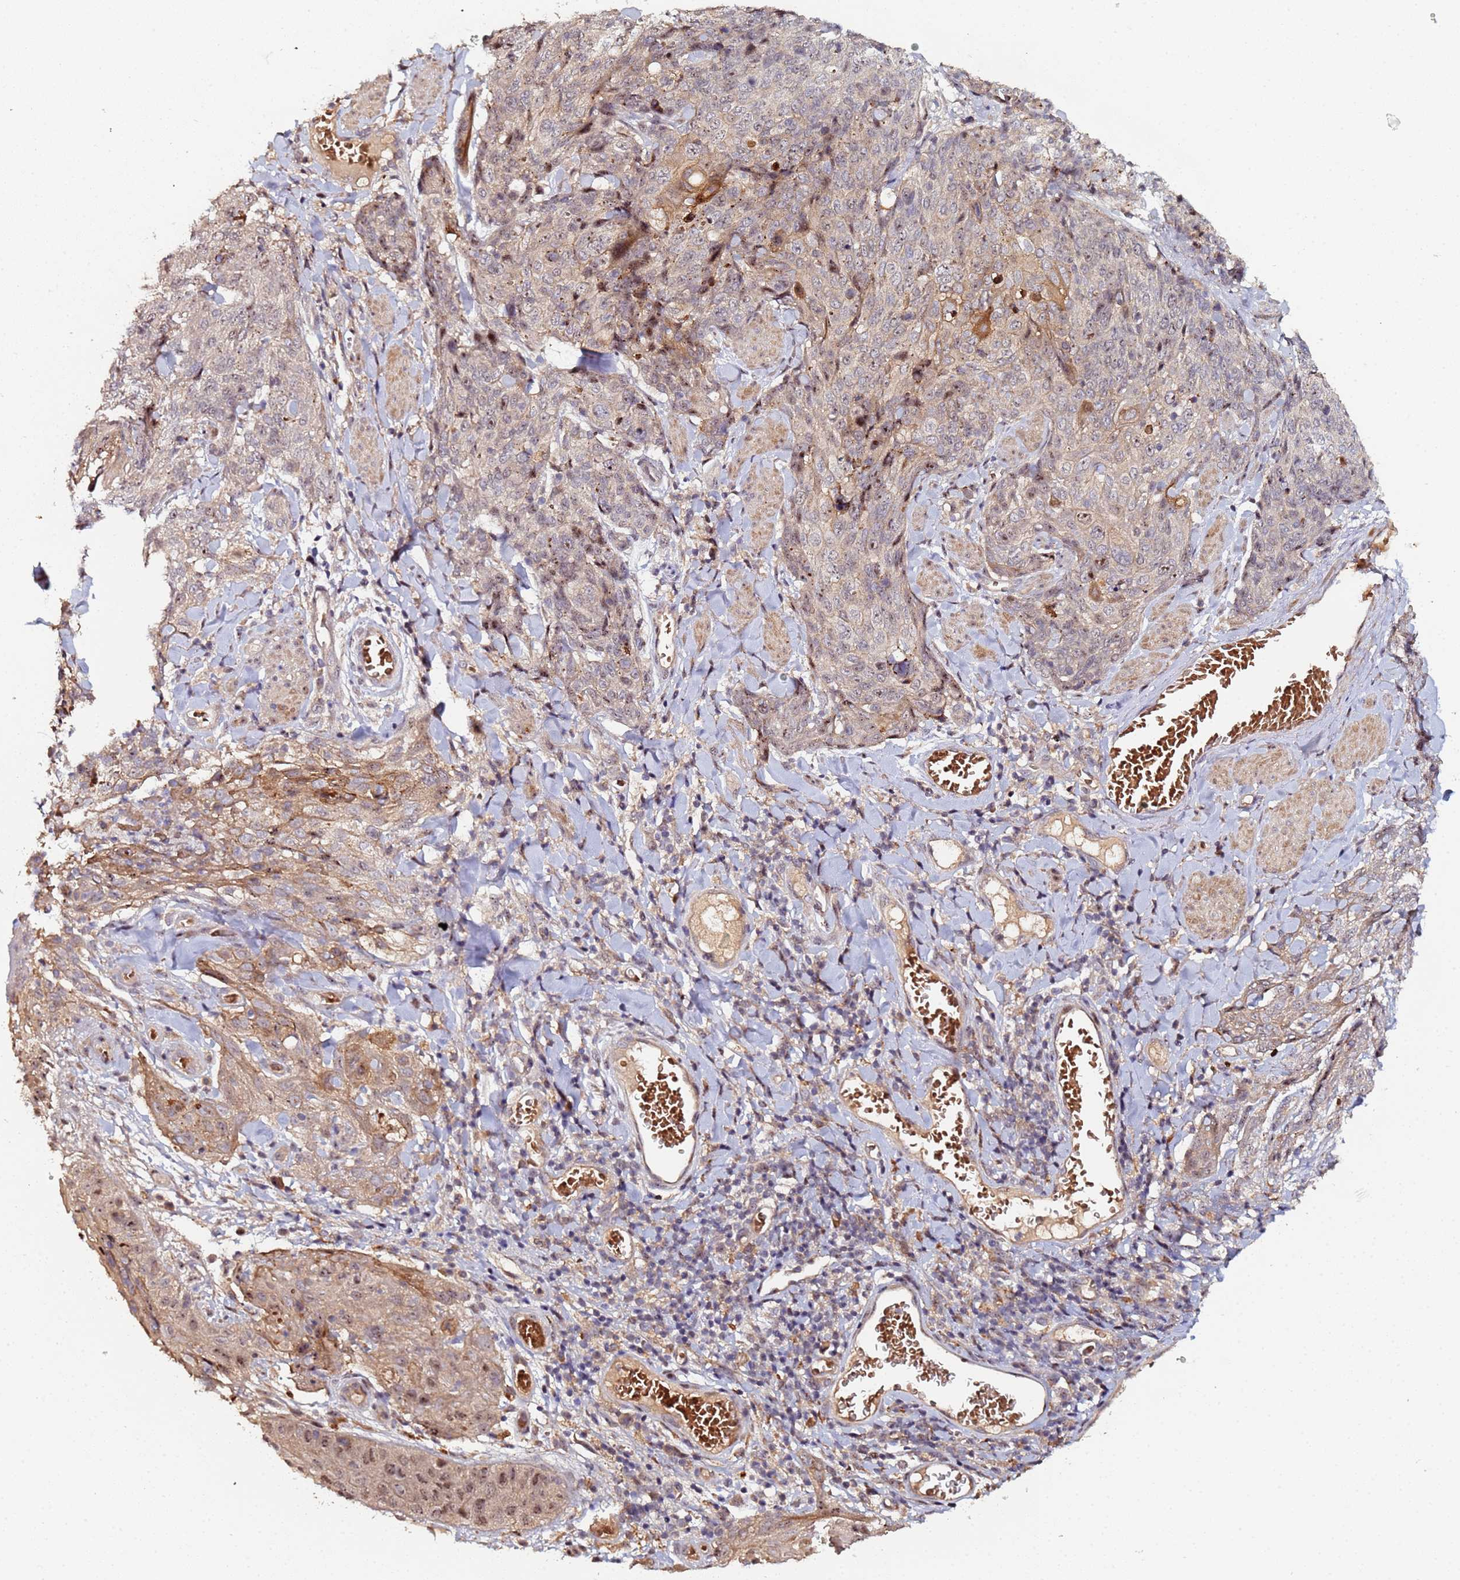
{"staining": {"intensity": "moderate", "quantity": "<25%", "location": "cytoplasmic/membranous,nuclear"}, "tissue": "skin cancer", "cell_type": "Tumor cells", "image_type": "cancer", "snomed": [{"axis": "morphology", "description": "Squamous cell carcinoma, NOS"}, {"axis": "topography", "description": "Skin"}, {"axis": "topography", "description": "Vulva"}], "caption": "IHC of squamous cell carcinoma (skin) displays low levels of moderate cytoplasmic/membranous and nuclear staining in about <25% of tumor cells.", "gene": "OSER1", "patient": {"sex": "female", "age": 85}}